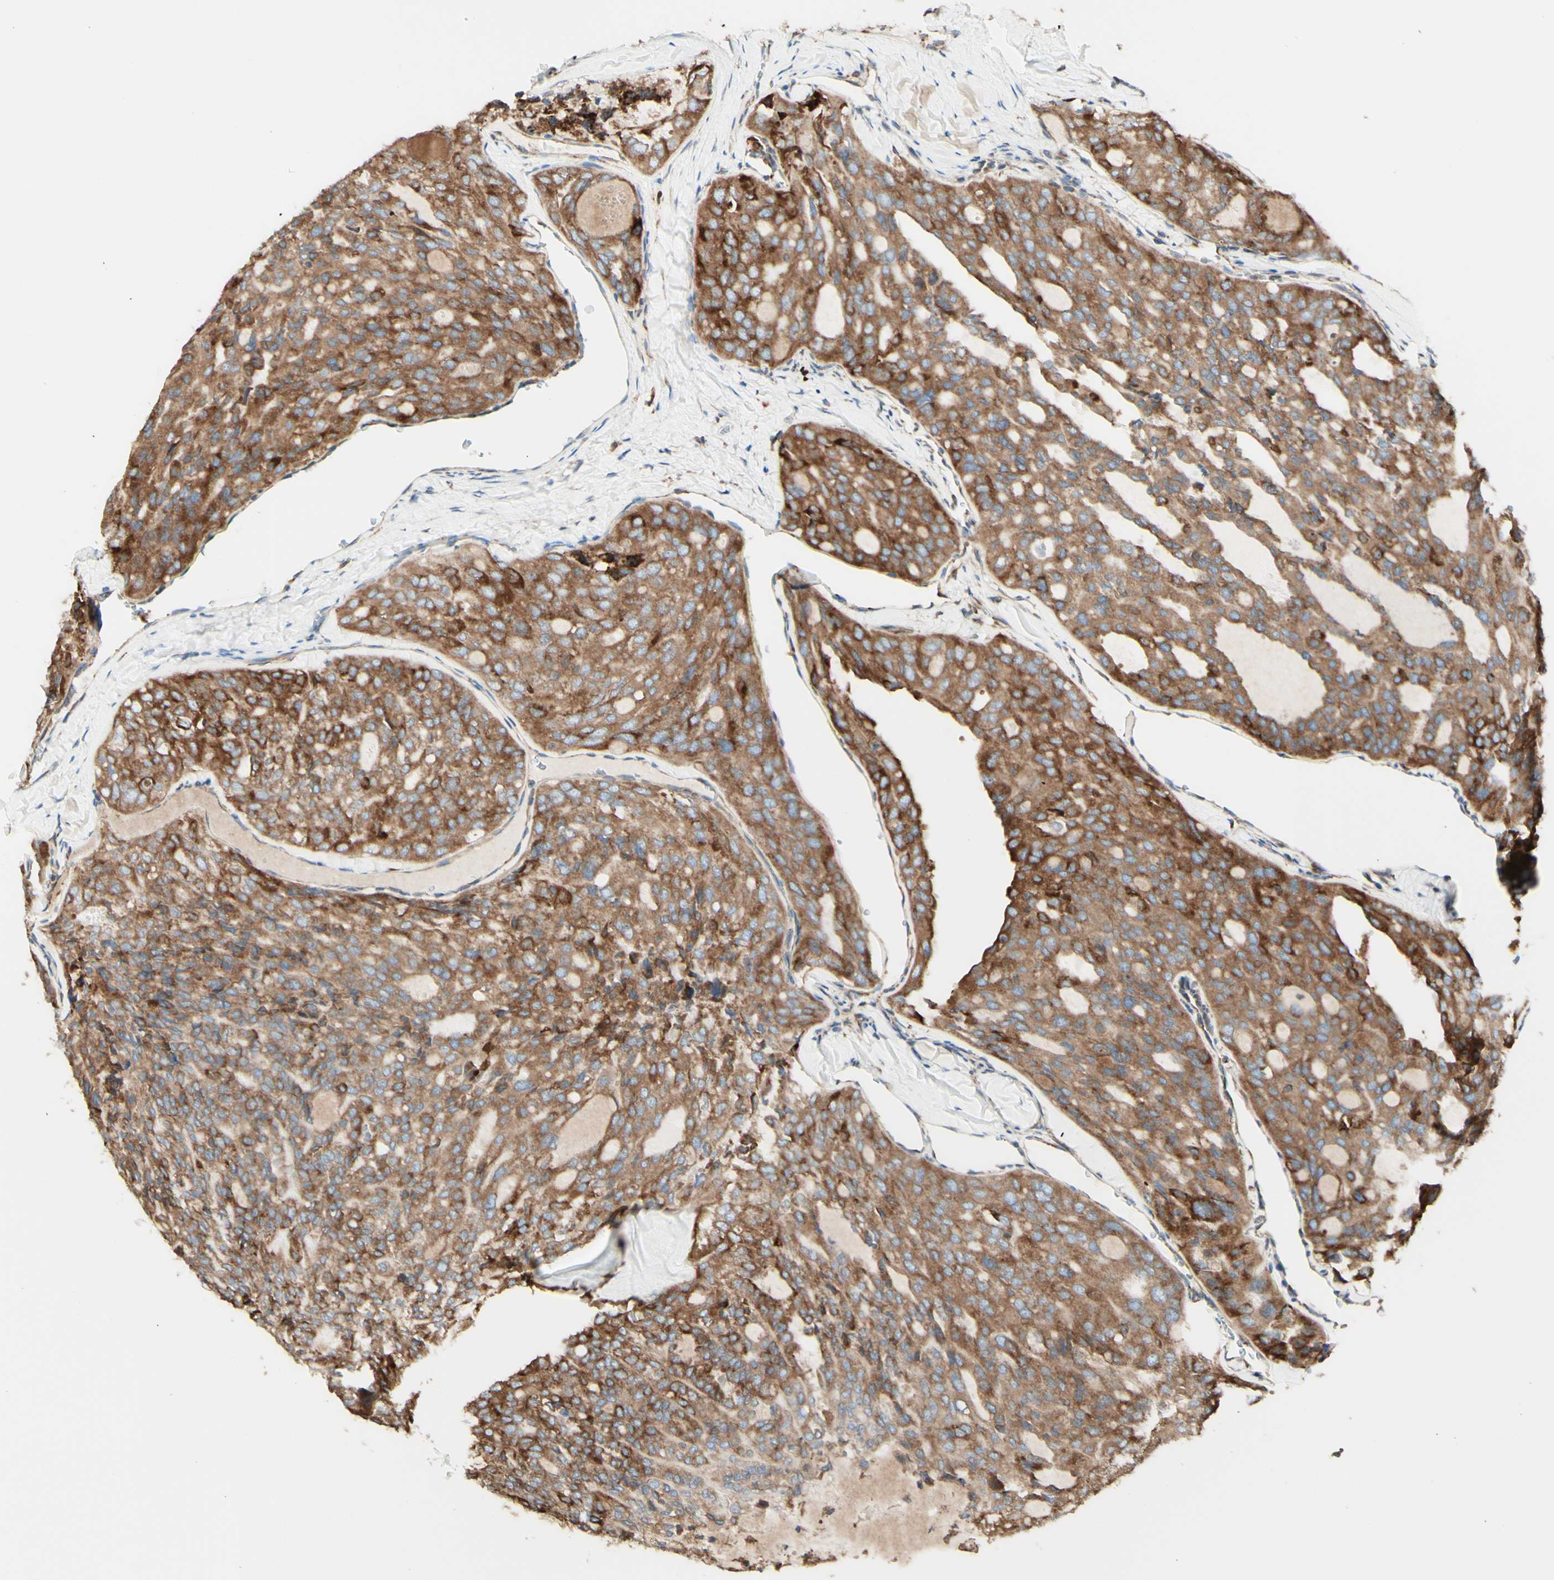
{"staining": {"intensity": "moderate", "quantity": ">75%", "location": "cytoplasmic/membranous"}, "tissue": "thyroid cancer", "cell_type": "Tumor cells", "image_type": "cancer", "snomed": [{"axis": "morphology", "description": "Follicular adenoma carcinoma, NOS"}, {"axis": "topography", "description": "Thyroid gland"}], "caption": "The image exhibits staining of thyroid follicular adenoma carcinoma, revealing moderate cytoplasmic/membranous protein expression (brown color) within tumor cells.", "gene": "DNAJB11", "patient": {"sex": "male", "age": 75}}